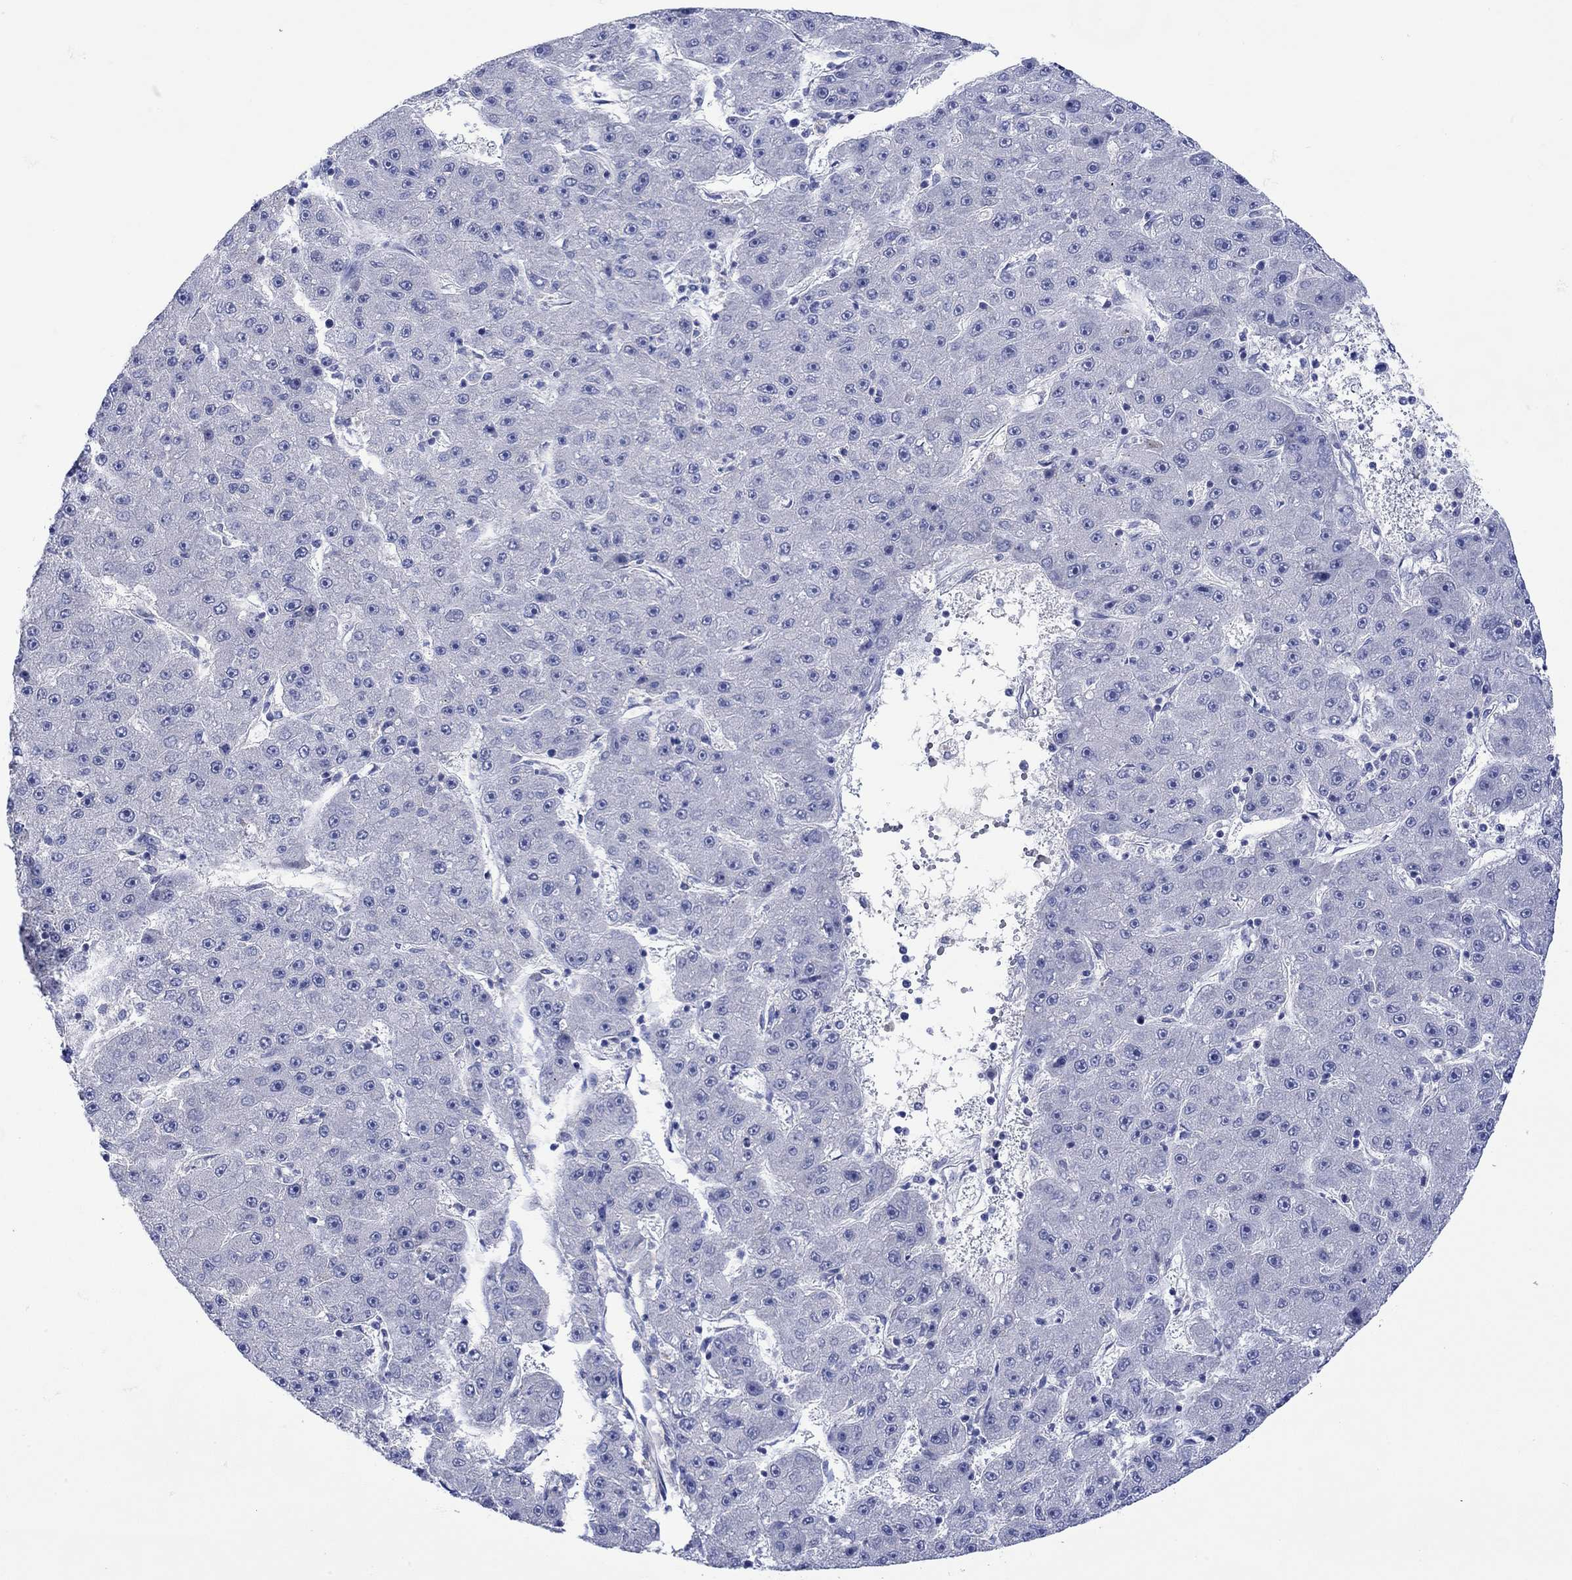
{"staining": {"intensity": "negative", "quantity": "none", "location": "none"}, "tissue": "liver cancer", "cell_type": "Tumor cells", "image_type": "cancer", "snomed": [{"axis": "morphology", "description": "Carcinoma, Hepatocellular, NOS"}, {"axis": "topography", "description": "Liver"}], "caption": "An immunohistochemistry histopathology image of hepatocellular carcinoma (liver) is shown. There is no staining in tumor cells of hepatocellular carcinoma (liver). Nuclei are stained in blue.", "gene": "MSI1", "patient": {"sex": "male", "age": 67}}